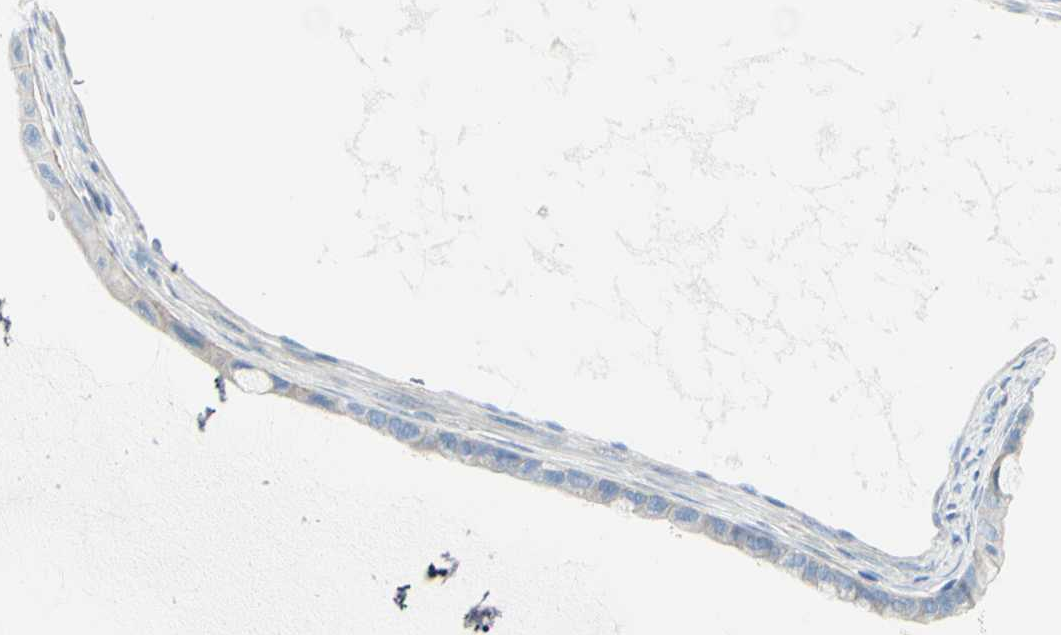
{"staining": {"intensity": "negative", "quantity": "none", "location": "none"}, "tissue": "ovarian cancer", "cell_type": "Tumor cells", "image_type": "cancer", "snomed": [{"axis": "morphology", "description": "Cystadenocarcinoma, mucinous, NOS"}, {"axis": "topography", "description": "Ovary"}], "caption": "There is no significant positivity in tumor cells of ovarian cancer (mucinous cystadenocarcinoma). (IHC, brightfield microscopy, high magnification).", "gene": "NCBP2L", "patient": {"sex": "female", "age": 80}}